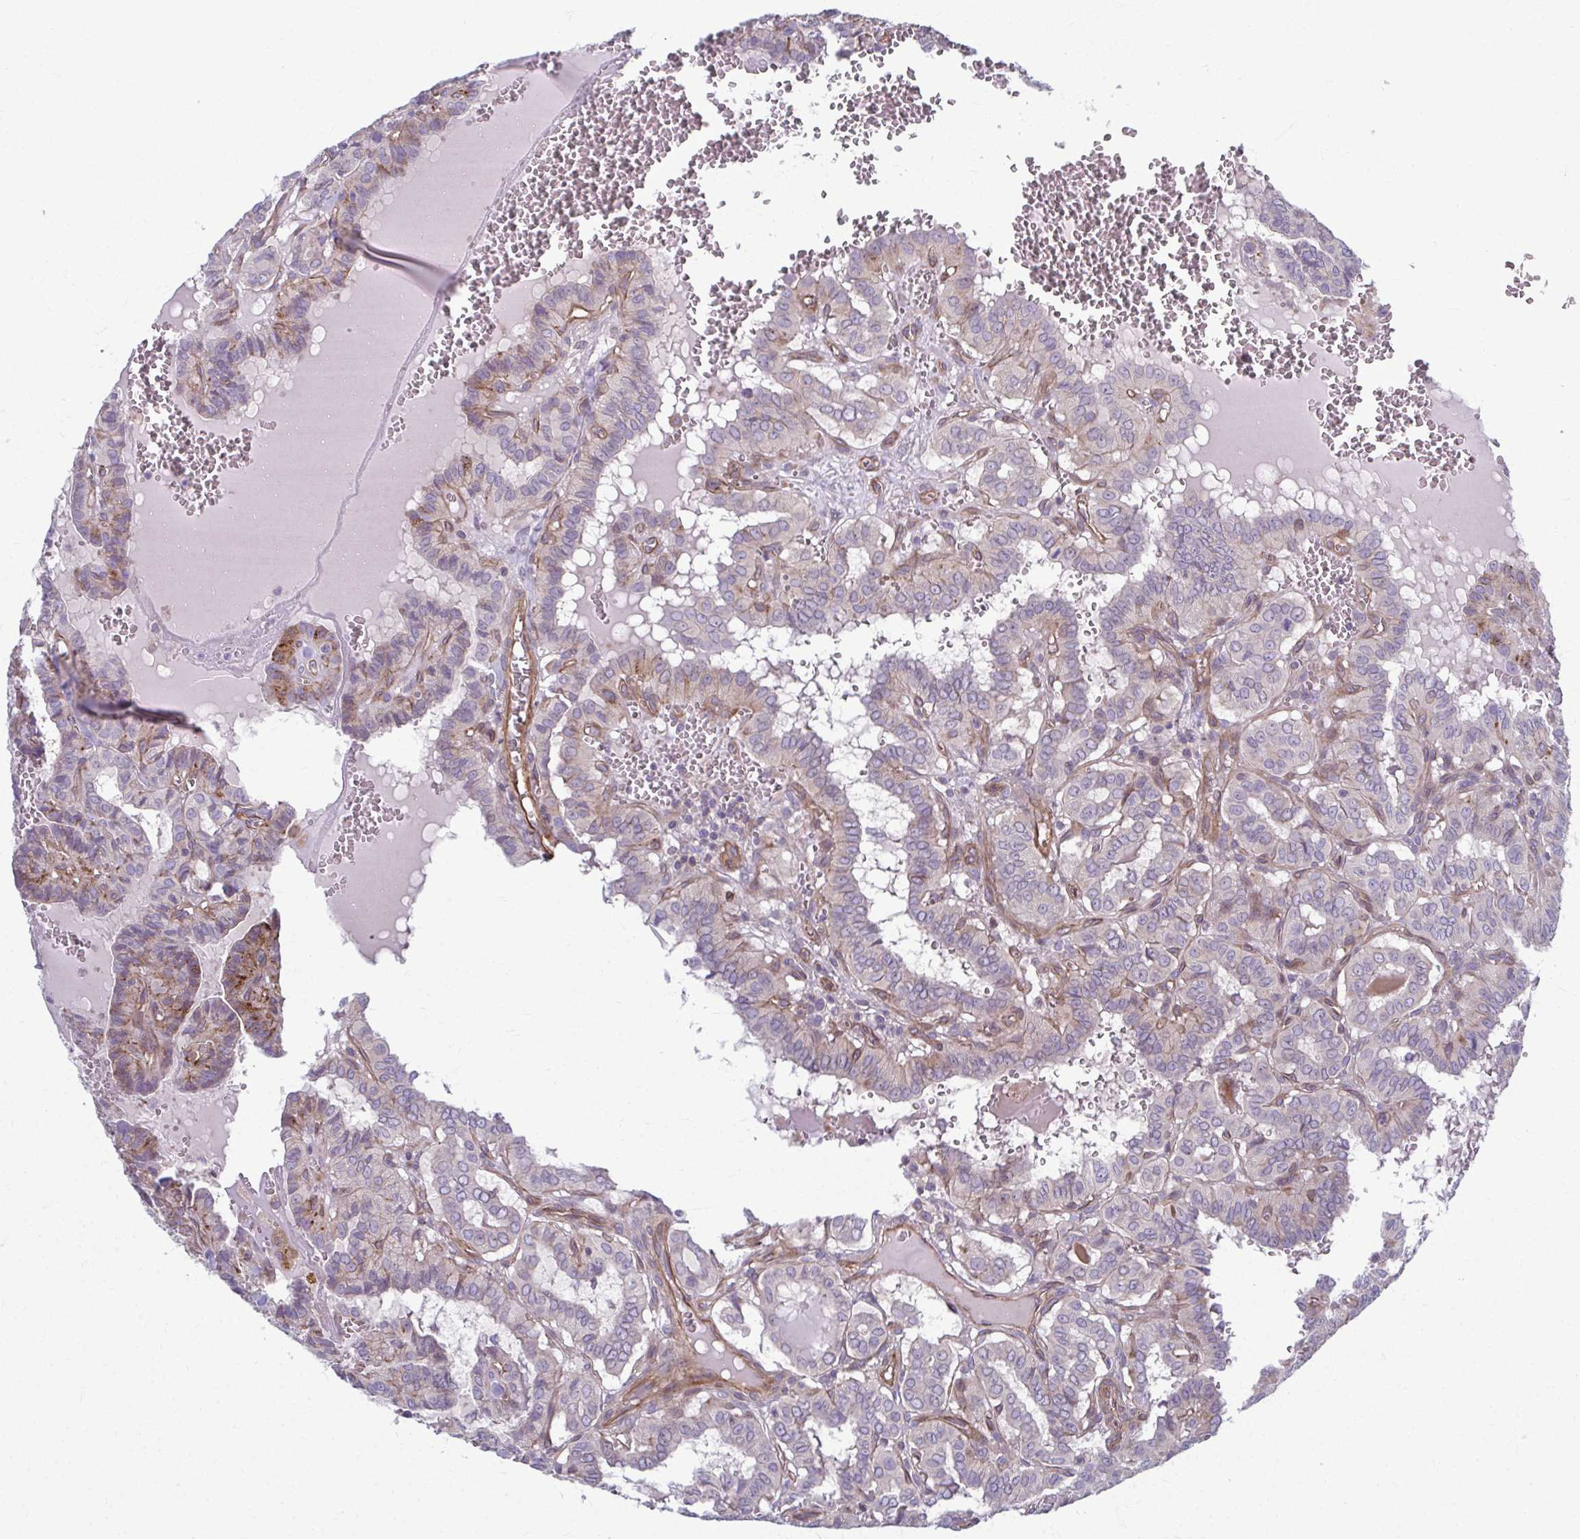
{"staining": {"intensity": "weak", "quantity": "<25%", "location": "cytoplasmic/membranous"}, "tissue": "thyroid cancer", "cell_type": "Tumor cells", "image_type": "cancer", "snomed": [{"axis": "morphology", "description": "Papillary adenocarcinoma, NOS"}, {"axis": "topography", "description": "Thyroid gland"}], "caption": "Protein analysis of thyroid cancer (papillary adenocarcinoma) displays no significant expression in tumor cells.", "gene": "EID2B", "patient": {"sex": "female", "age": 21}}